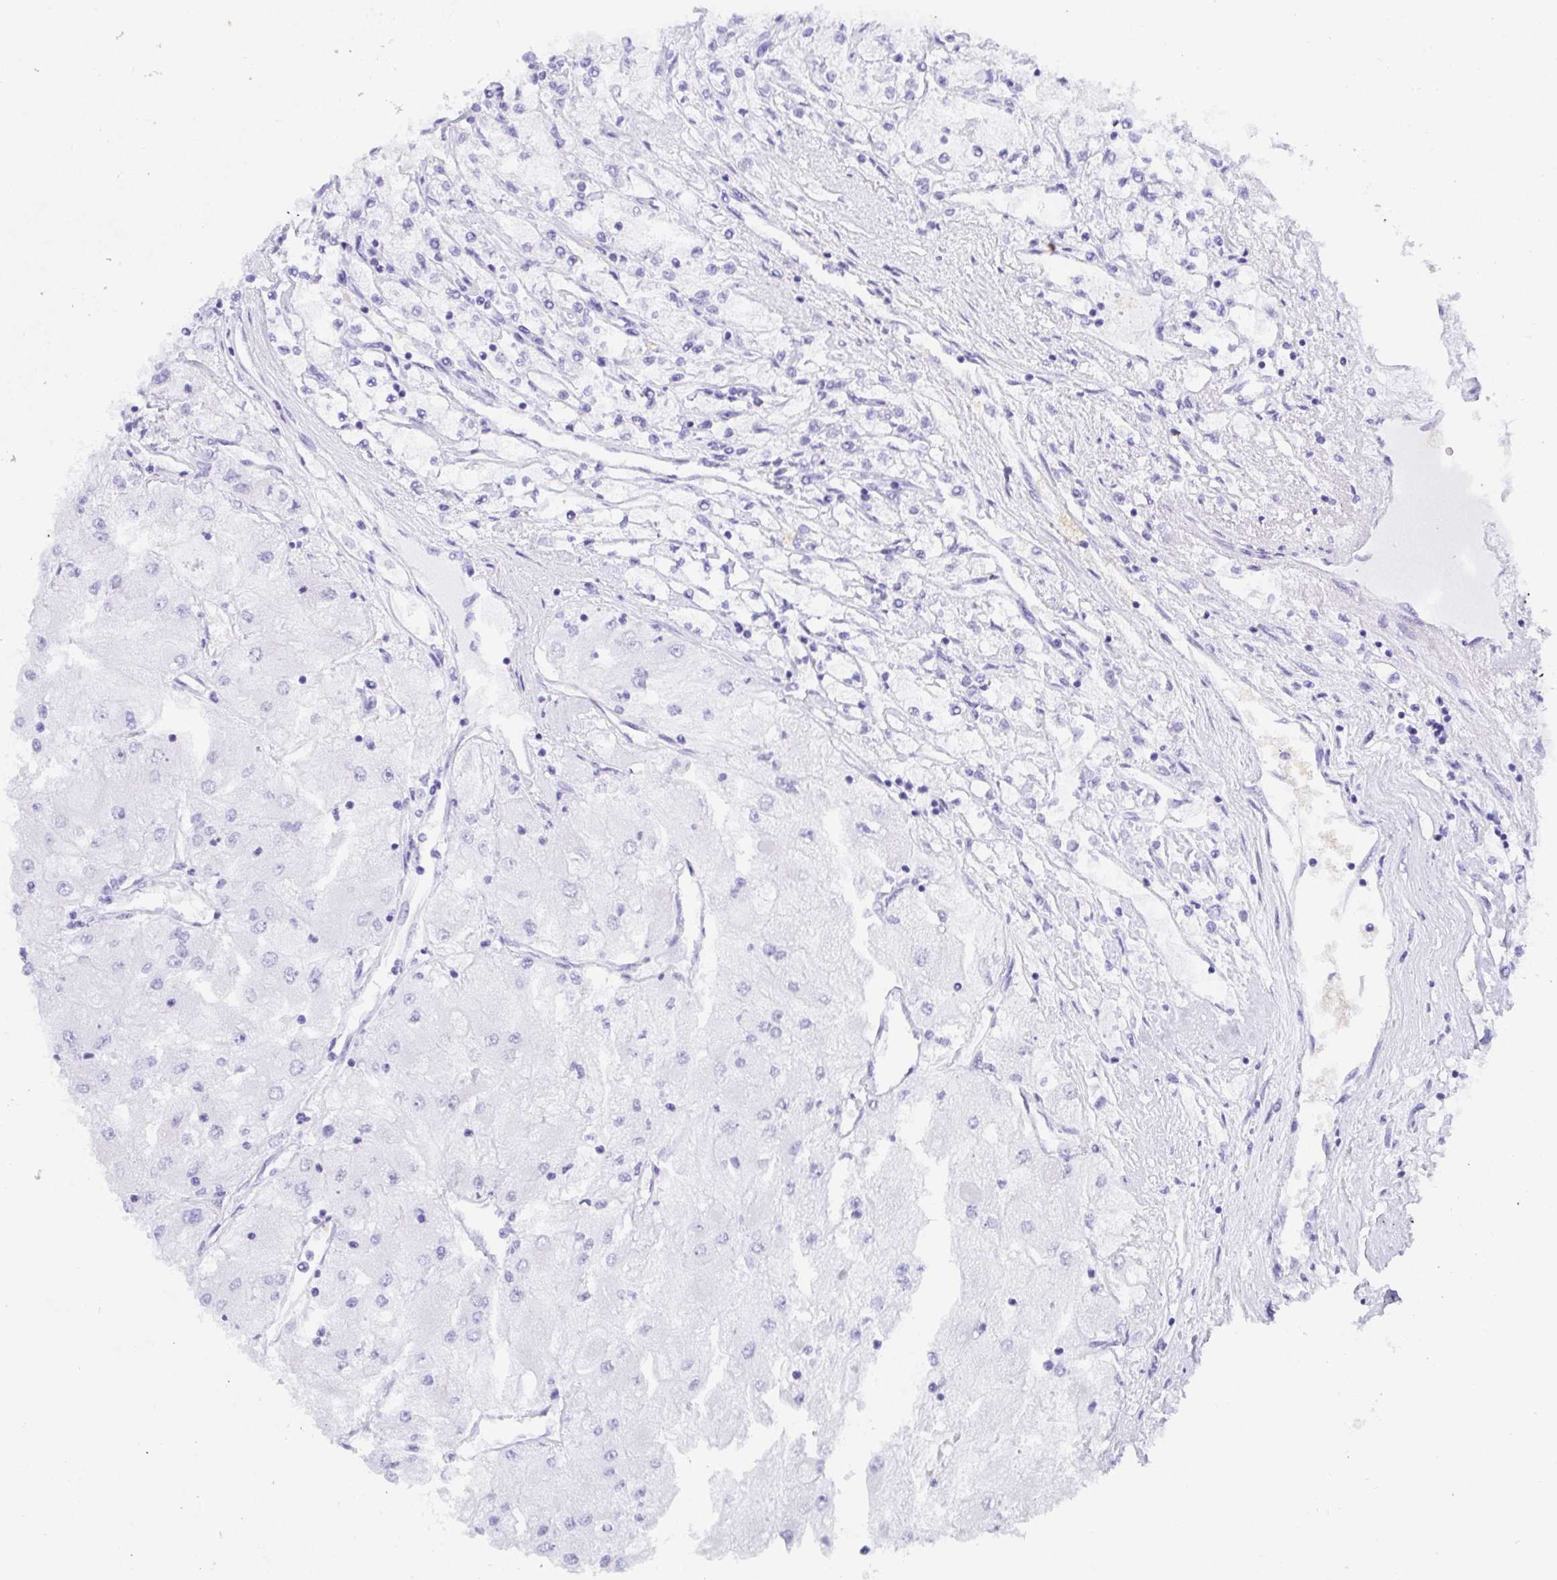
{"staining": {"intensity": "negative", "quantity": "none", "location": "none"}, "tissue": "renal cancer", "cell_type": "Tumor cells", "image_type": "cancer", "snomed": [{"axis": "morphology", "description": "Adenocarcinoma, NOS"}, {"axis": "topography", "description": "Kidney"}], "caption": "There is no significant expression in tumor cells of adenocarcinoma (renal).", "gene": "ANK1", "patient": {"sex": "male", "age": 80}}